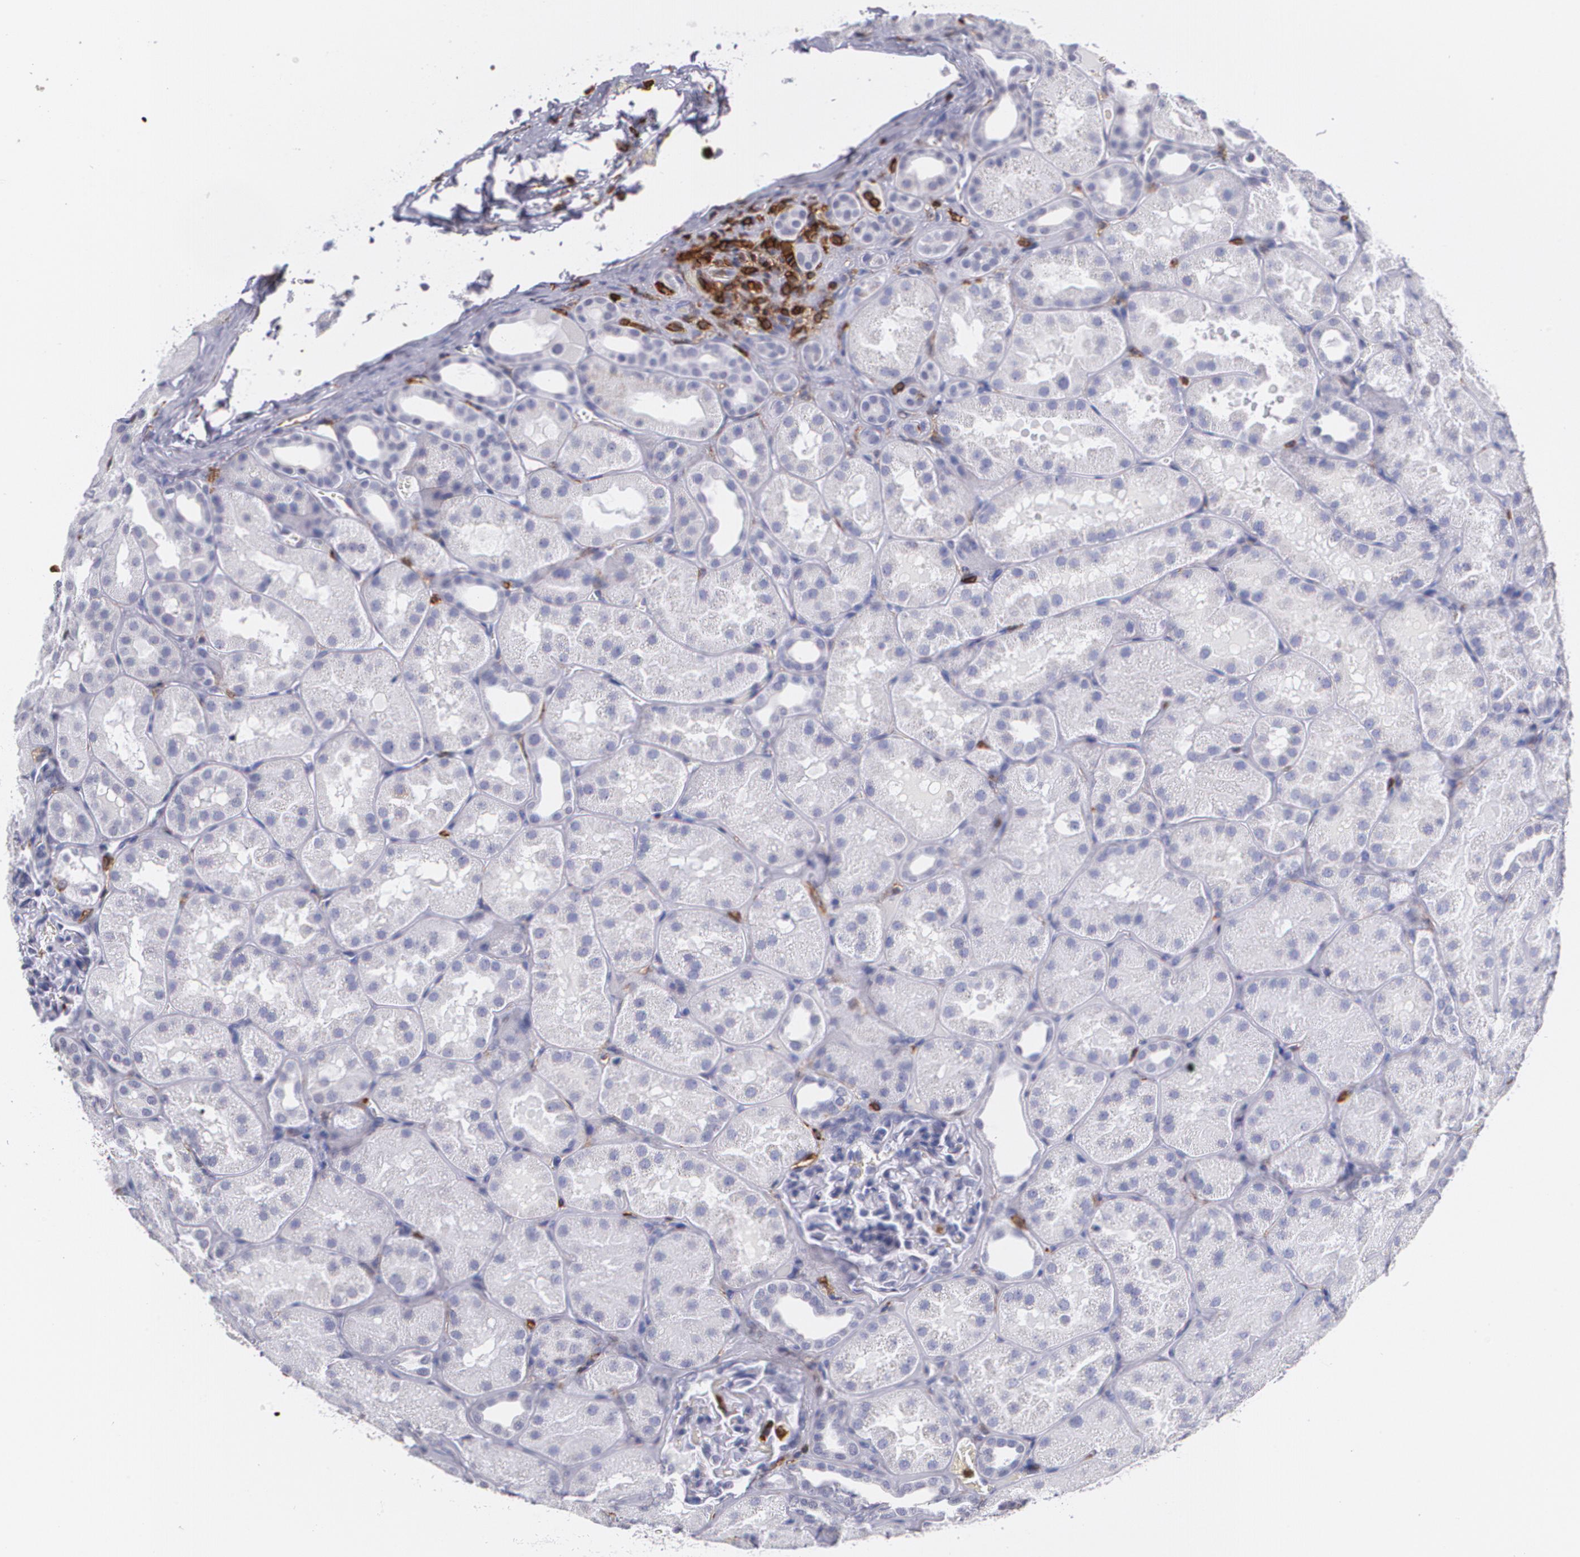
{"staining": {"intensity": "negative", "quantity": "none", "location": "none"}, "tissue": "kidney", "cell_type": "Cells in glomeruli", "image_type": "normal", "snomed": [{"axis": "morphology", "description": "Normal tissue, NOS"}, {"axis": "topography", "description": "Kidney"}], "caption": "Immunohistochemistry image of benign kidney stained for a protein (brown), which demonstrates no expression in cells in glomeruli. (Brightfield microscopy of DAB IHC at high magnification).", "gene": "PTPRC", "patient": {"sex": "male", "age": 28}}